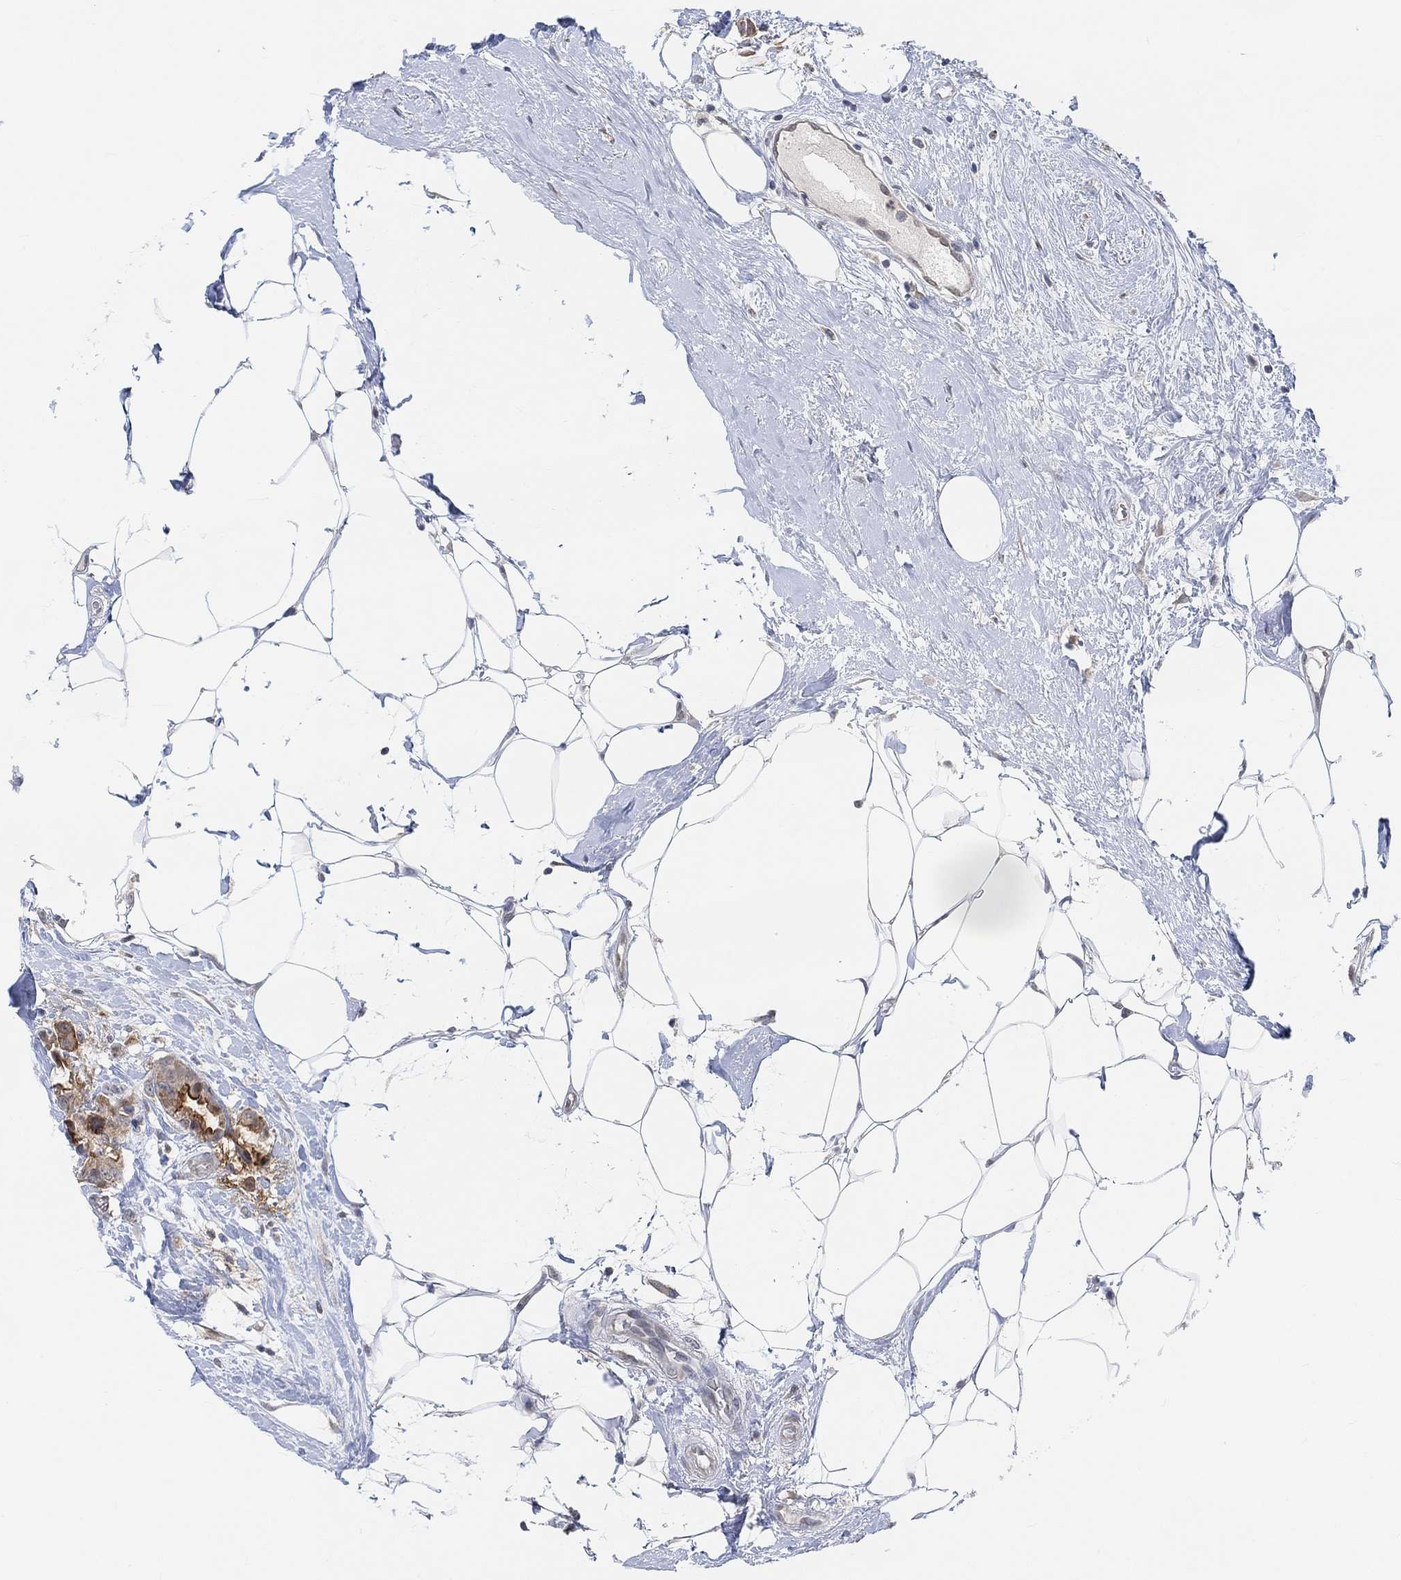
{"staining": {"intensity": "negative", "quantity": "none", "location": "none"}, "tissue": "breast cancer", "cell_type": "Tumor cells", "image_type": "cancer", "snomed": [{"axis": "morphology", "description": "Duct carcinoma"}, {"axis": "topography", "description": "Breast"}], "caption": "This is an IHC histopathology image of human invasive ductal carcinoma (breast). There is no positivity in tumor cells.", "gene": "MUC1", "patient": {"sex": "female", "age": 45}}